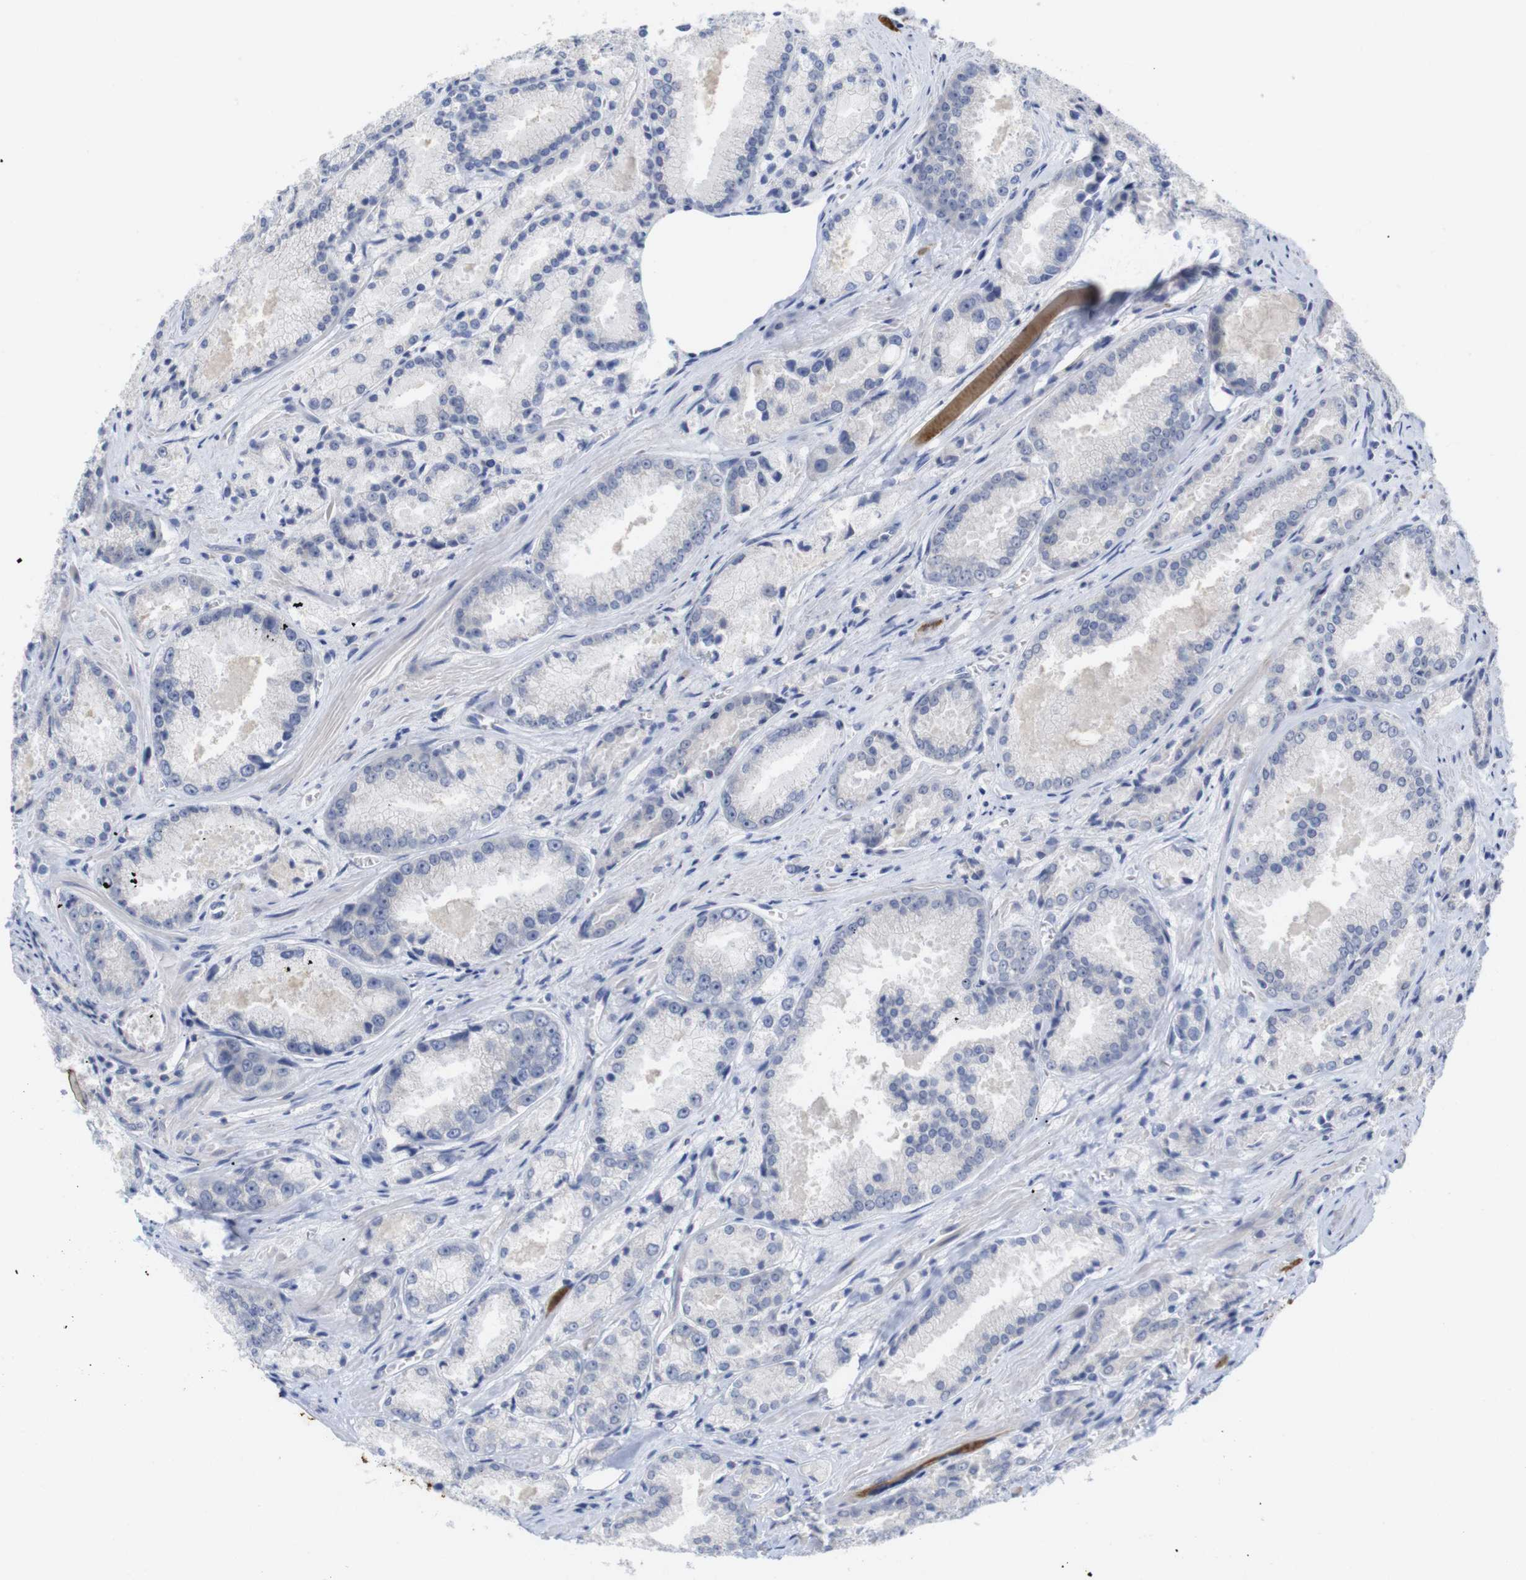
{"staining": {"intensity": "negative", "quantity": "none", "location": "none"}, "tissue": "prostate cancer", "cell_type": "Tumor cells", "image_type": "cancer", "snomed": [{"axis": "morphology", "description": "Adenocarcinoma, Low grade"}, {"axis": "topography", "description": "Prostate"}], "caption": "Prostate cancer was stained to show a protein in brown. There is no significant staining in tumor cells.", "gene": "TNNI3", "patient": {"sex": "male", "age": 64}}